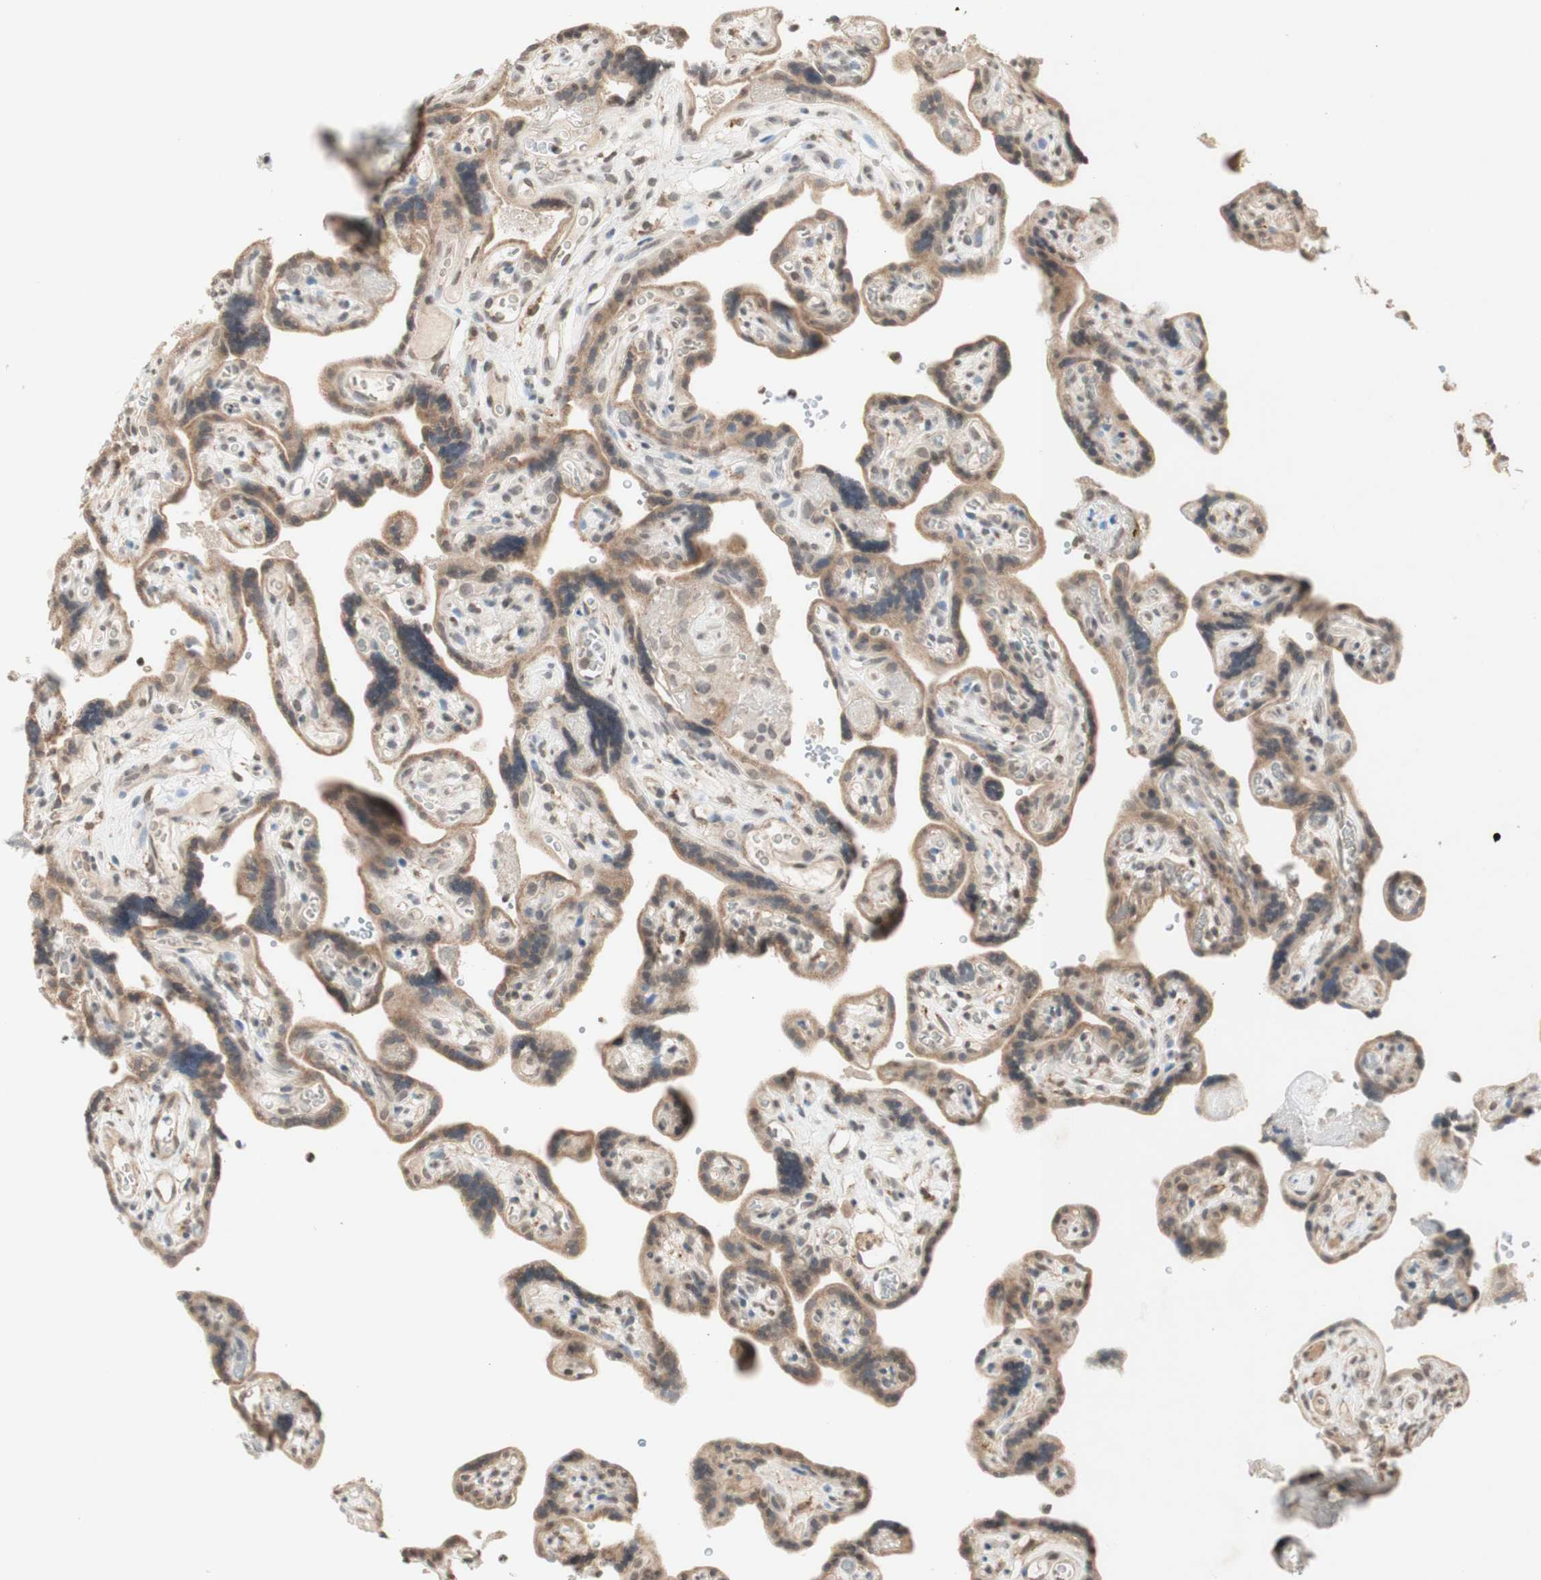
{"staining": {"intensity": "weak", "quantity": ">75%", "location": "cytoplasmic/membranous"}, "tissue": "placenta", "cell_type": "Trophoblastic cells", "image_type": "normal", "snomed": [{"axis": "morphology", "description": "Normal tissue, NOS"}, {"axis": "topography", "description": "Placenta"}], "caption": "Approximately >75% of trophoblastic cells in normal human placenta show weak cytoplasmic/membranous protein staining as visualized by brown immunohistochemical staining.", "gene": "GLI1", "patient": {"sex": "female", "age": 30}}